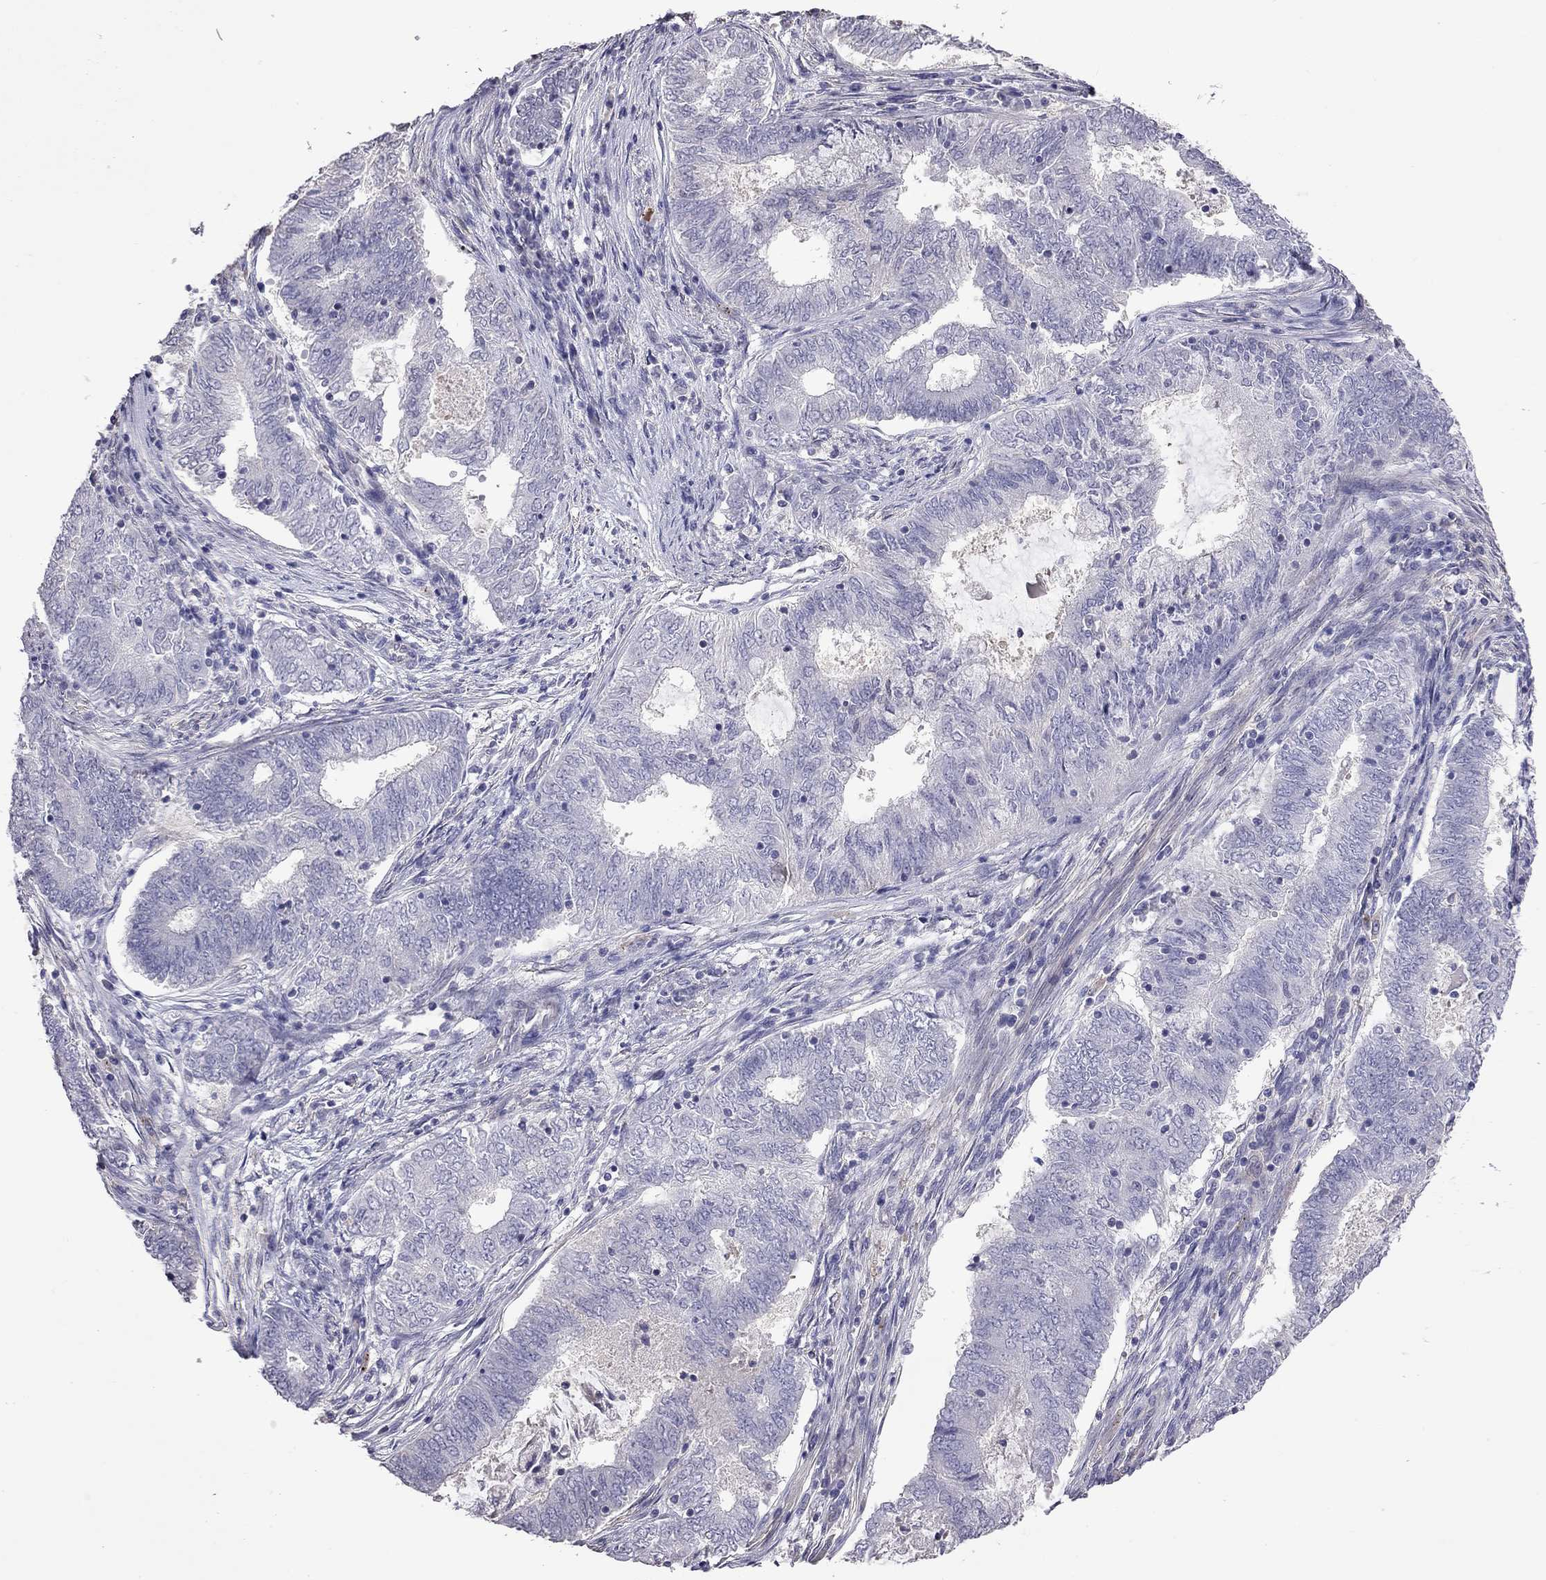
{"staining": {"intensity": "negative", "quantity": "none", "location": "none"}, "tissue": "endometrial cancer", "cell_type": "Tumor cells", "image_type": "cancer", "snomed": [{"axis": "morphology", "description": "Adenocarcinoma, NOS"}, {"axis": "topography", "description": "Endometrium"}], "caption": "Immunohistochemistry (IHC) photomicrograph of neoplastic tissue: adenocarcinoma (endometrial) stained with DAB (3,3'-diaminobenzidine) exhibits no significant protein expression in tumor cells.", "gene": "FEZ1", "patient": {"sex": "female", "age": 62}}